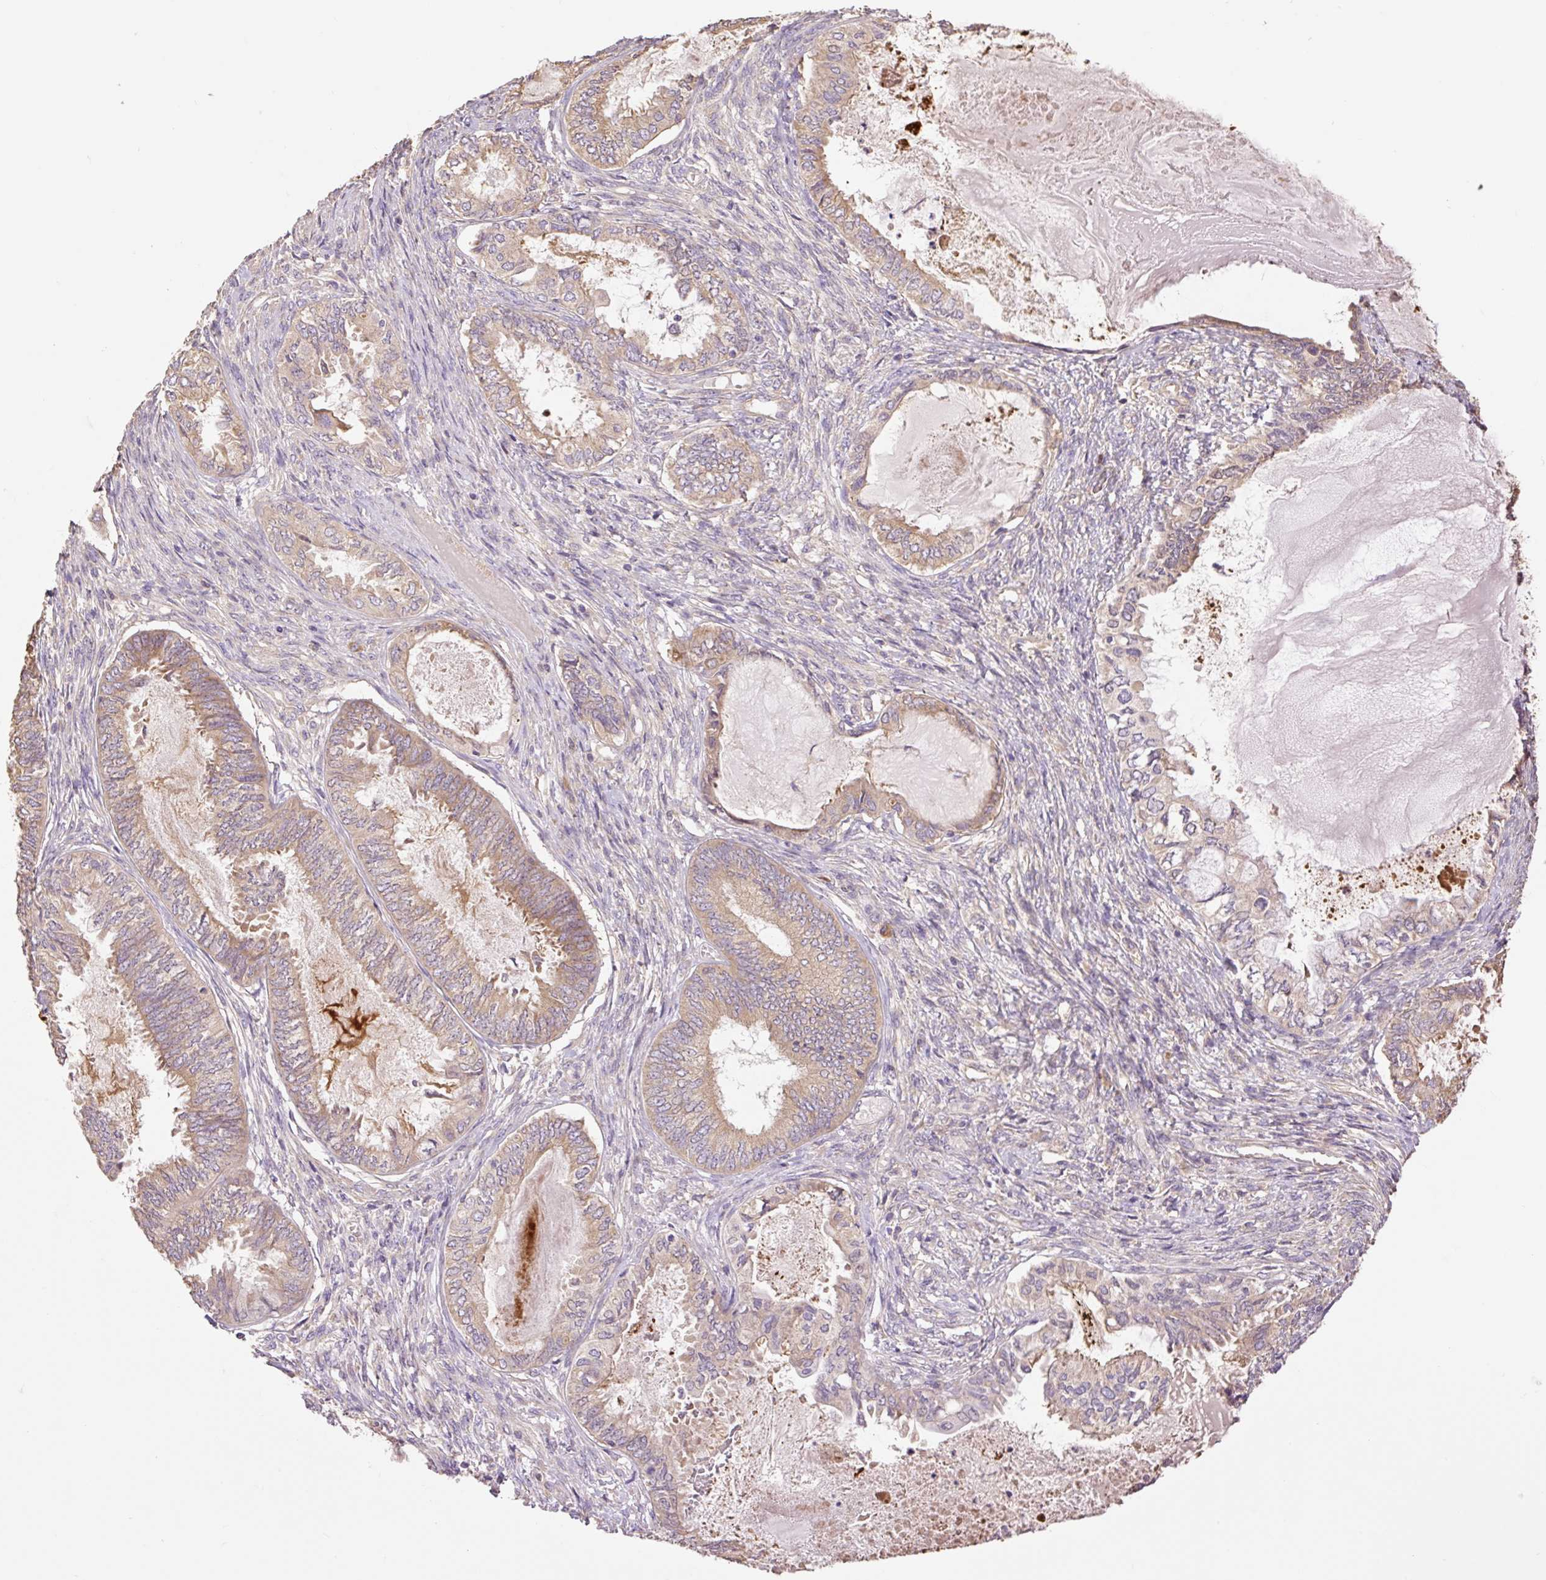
{"staining": {"intensity": "moderate", "quantity": ">75%", "location": "cytoplasmic/membranous"}, "tissue": "ovarian cancer", "cell_type": "Tumor cells", "image_type": "cancer", "snomed": [{"axis": "morphology", "description": "Carcinoma, endometroid"}, {"axis": "topography", "description": "Ovary"}], "caption": "An immunohistochemistry (IHC) micrograph of tumor tissue is shown. Protein staining in brown highlights moderate cytoplasmic/membranous positivity in ovarian cancer (endometroid carcinoma) within tumor cells.", "gene": "DESI1", "patient": {"sex": "female", "age": 70}}